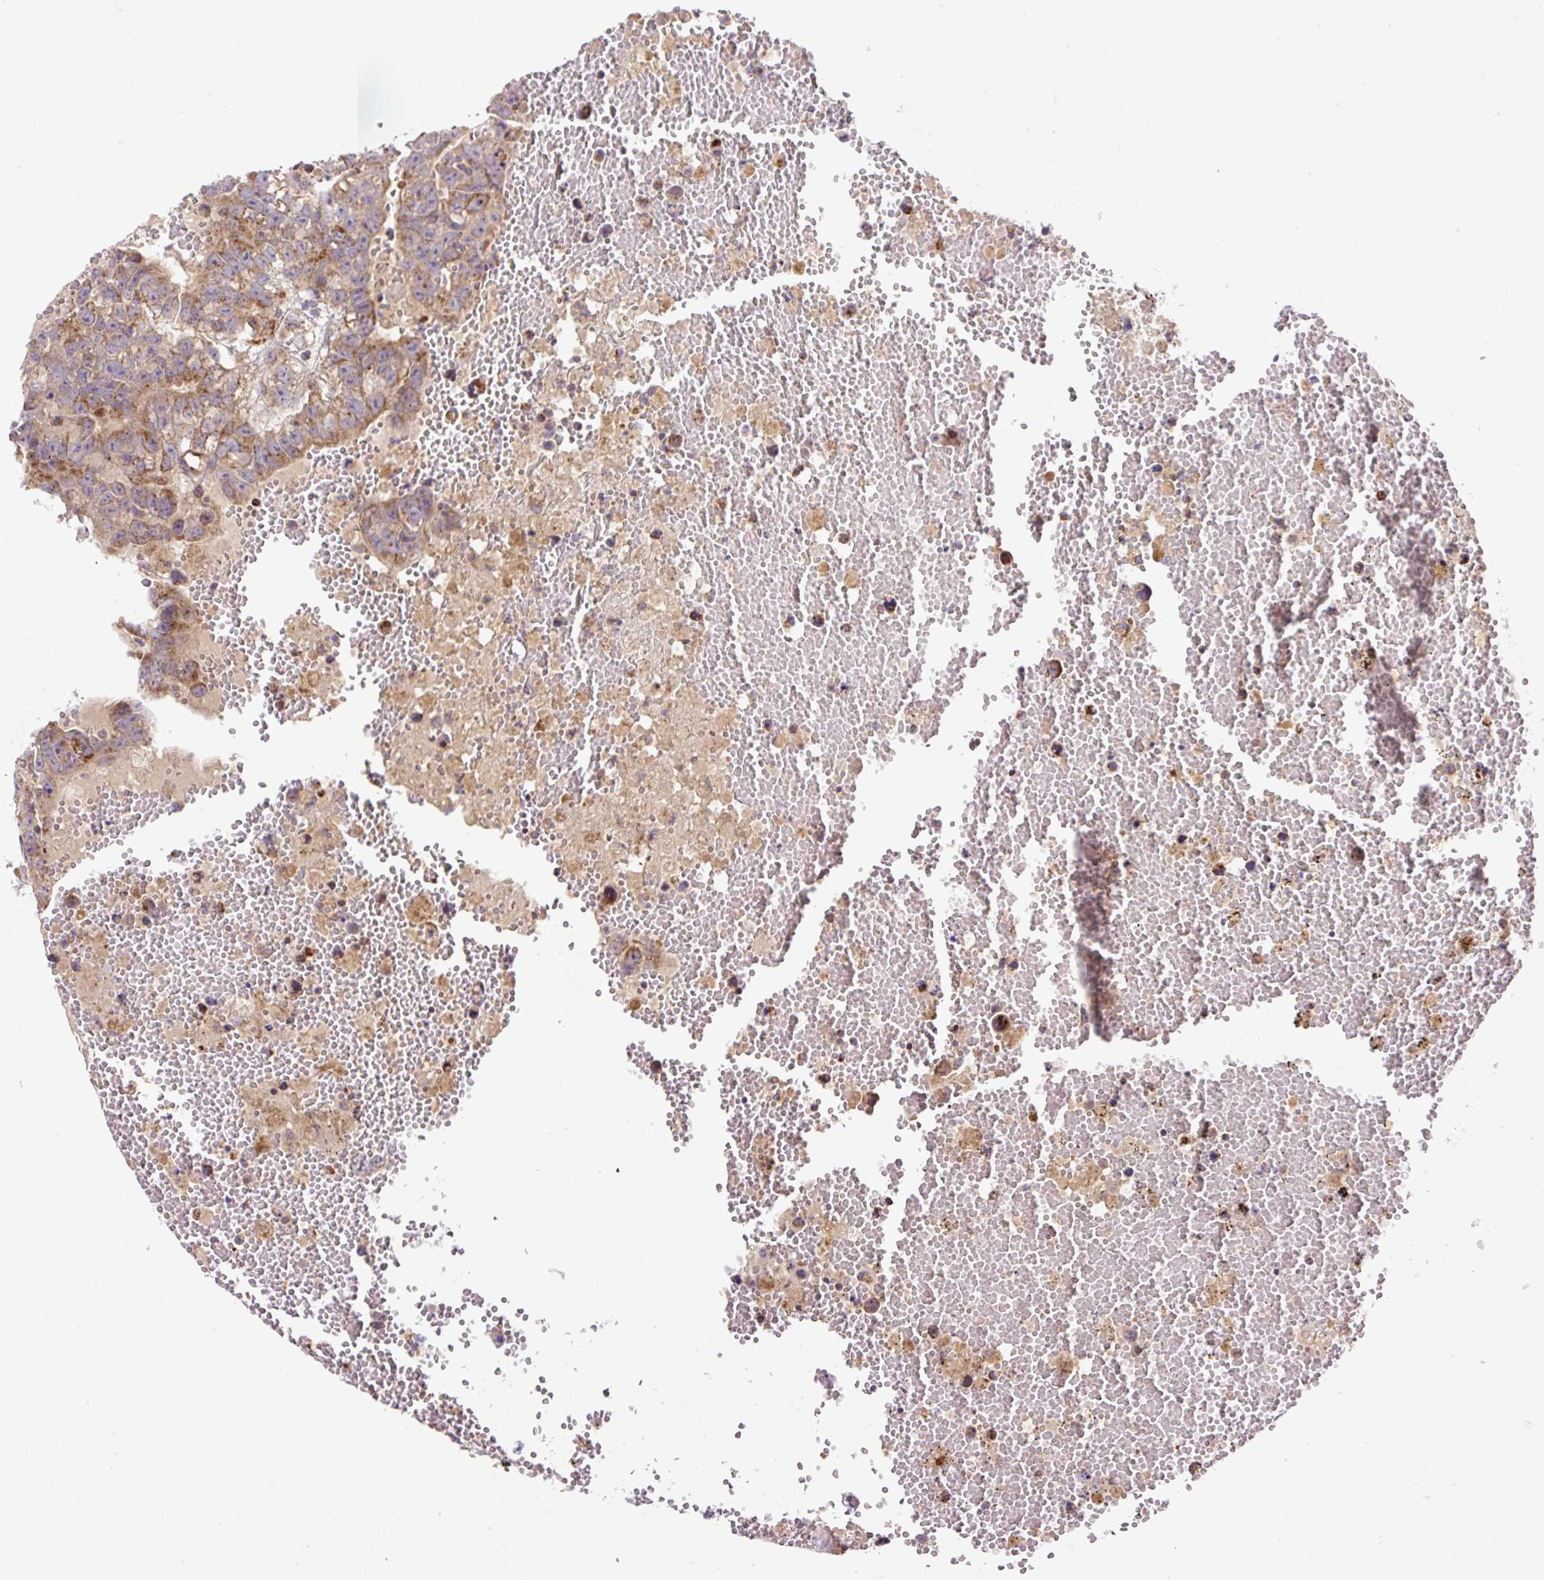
{"staining": {"intensity": "moderate", "quantity": ">75%", "location": "cytoplasmic/membranous"}, "tissue": "testis cancer", "cell_type": "Tumor cells", "image_type": "cancer", "snomed": [{"axis": "morphology", "description": "Carcinoma, Embryonal, NOS"}, {"axis": "topography", "description": "Testis"}], "caption": "Immunohistochemical staining of testis cancer demonstrates medium levels of moderate cytoplasmic/membranous staining in approximately >75% of tumor cells.", "gene": "ZNF547", "patient": {"sex": "male", "age": 25}}